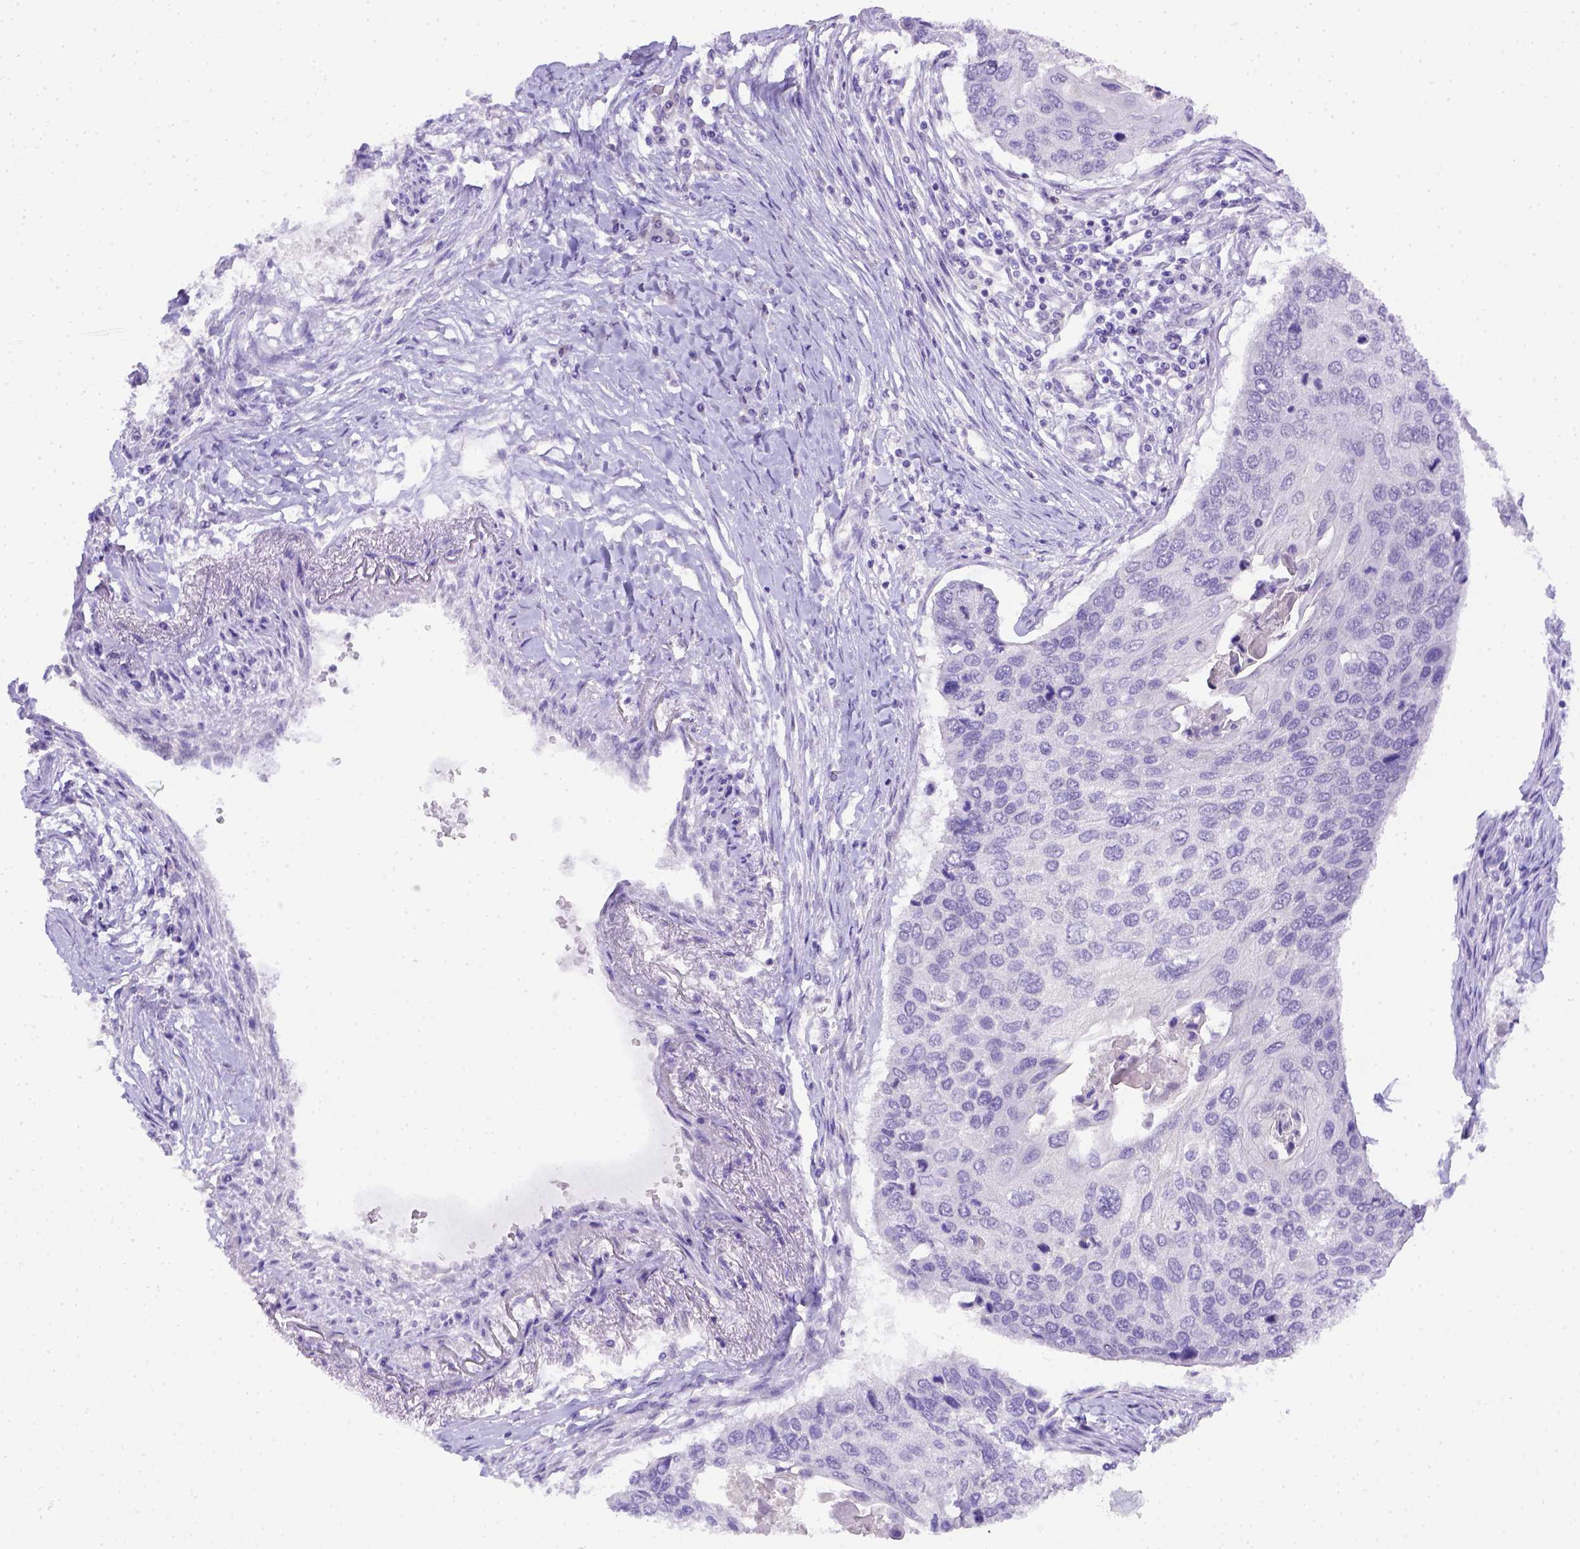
{"staining": {"intensity": "negative", "quantity": "none", "location": "none"}, "tissue": "lung cancer", "cell_type": "Tumor cells", "image_type": "cancer", "snomed": [{"axis": "morphology", "description": "Squamous cell carcinoma, NOS"}, {"axis": "morphology", "description": "Squamous cell carcinoma, metastatic, NOS"}, {"axis": "topography", "description": "Lung"}], "caption": "IHC photomicrograph of lung metastatic squamous cell carcinoma stained for a protein (brown), which demonstrates no positivity in tumor cells. Brightfield microscopy of immunohistochemistry stained with DAB (brown) and hematoxylin (blue), captured at high magnification.", "gene": "B3GAT1", "patient": {"sex": "male", "age": 63}}